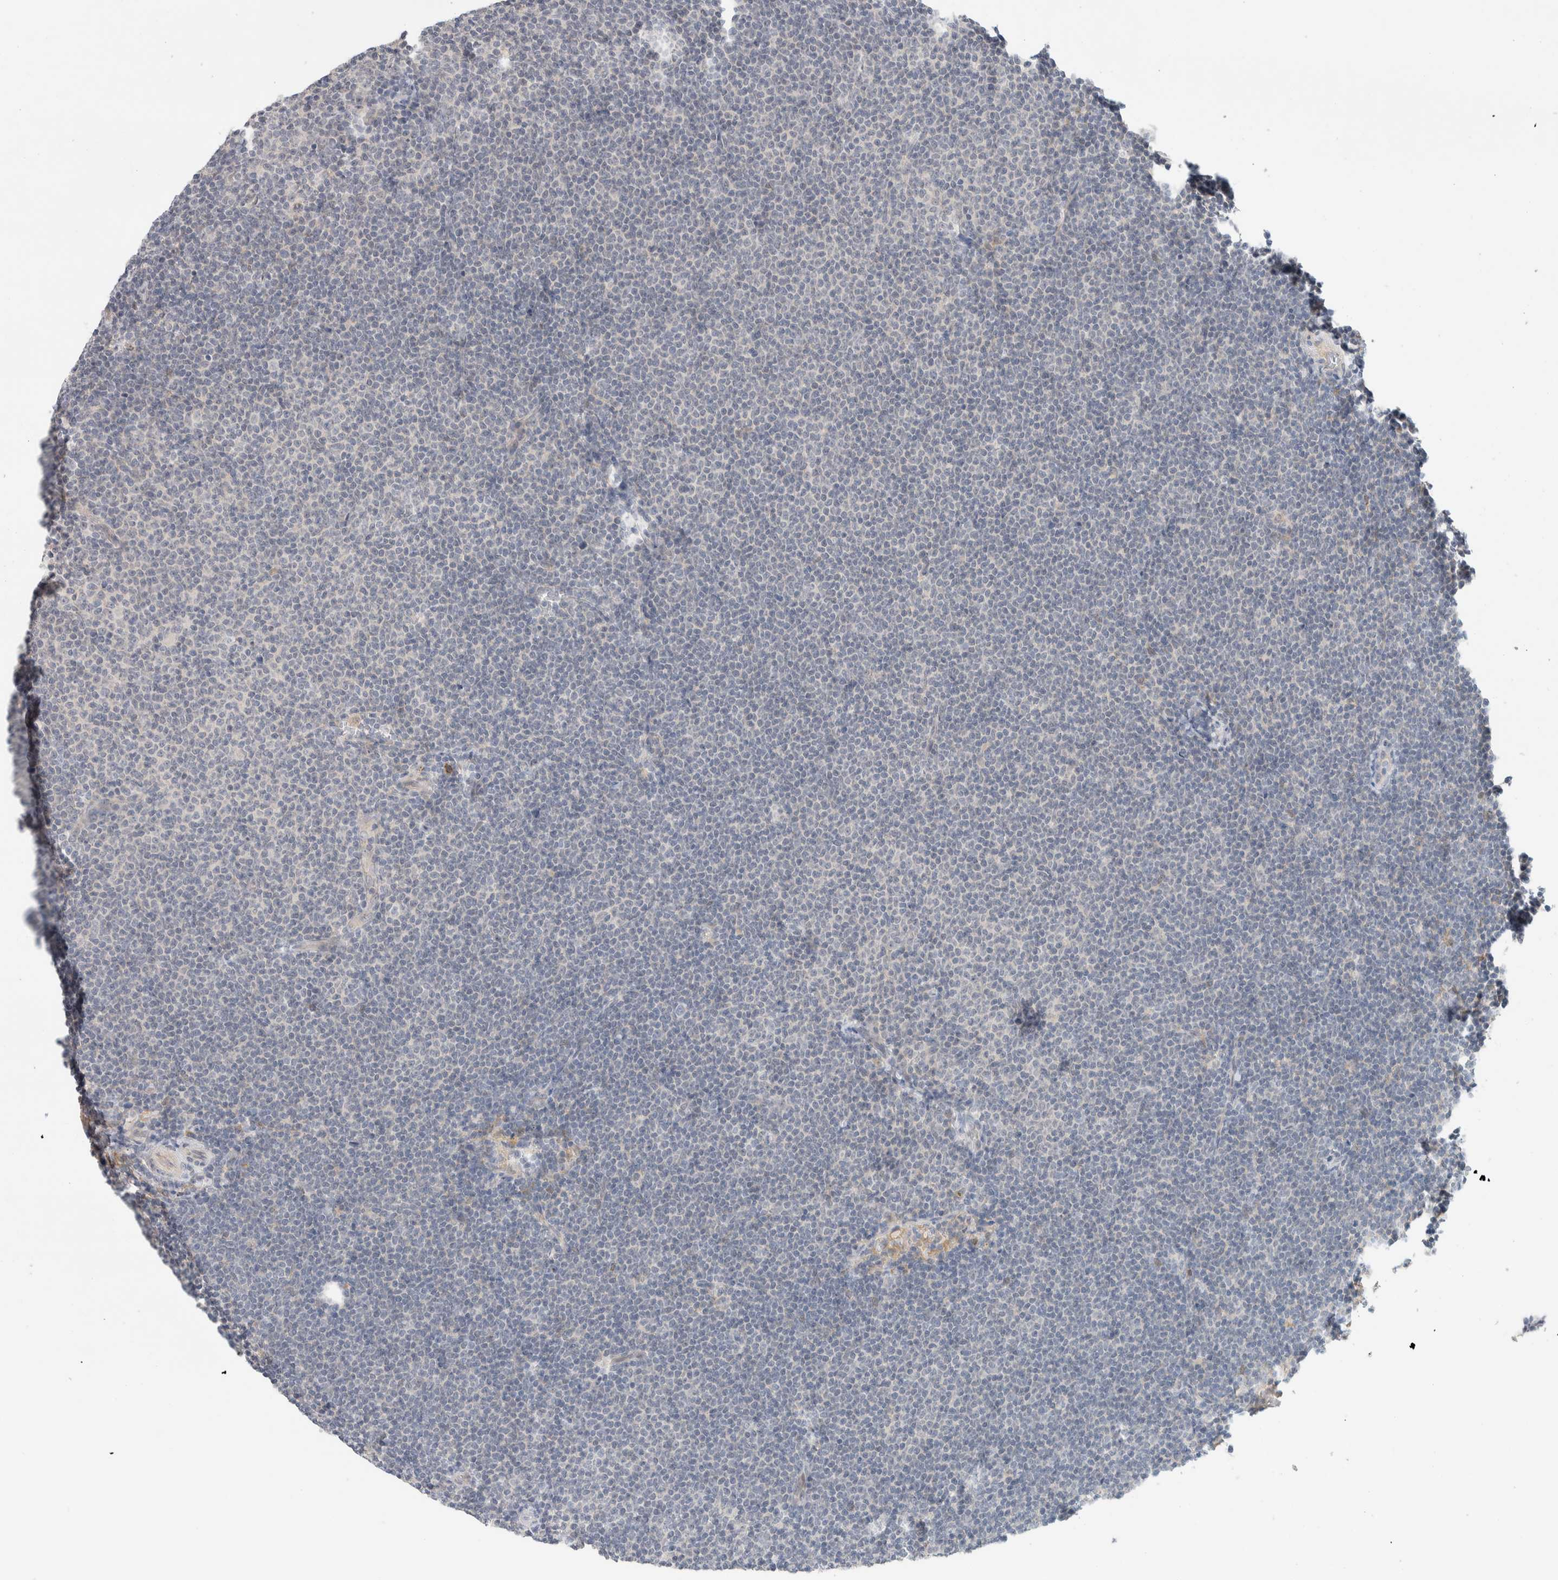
{"staining": {"intensity": "negative", "quantity": "none", "location": "none"}, "tissue": "lymphoma", "cell_type": "Tumor cells", "image_type": "cancer", "snomed": [{"axis": "morphology", "description": "Malignant lymphoma, non-Hodgkin's type, Low grade"}, {"axis": "topography", "description": "Lymph node"}], "caption": "The image shows no significant positivity in tumor cells of lymphoma.", "gene": "DEPTOR", "patient": {"sex": "female", "age": 53}}